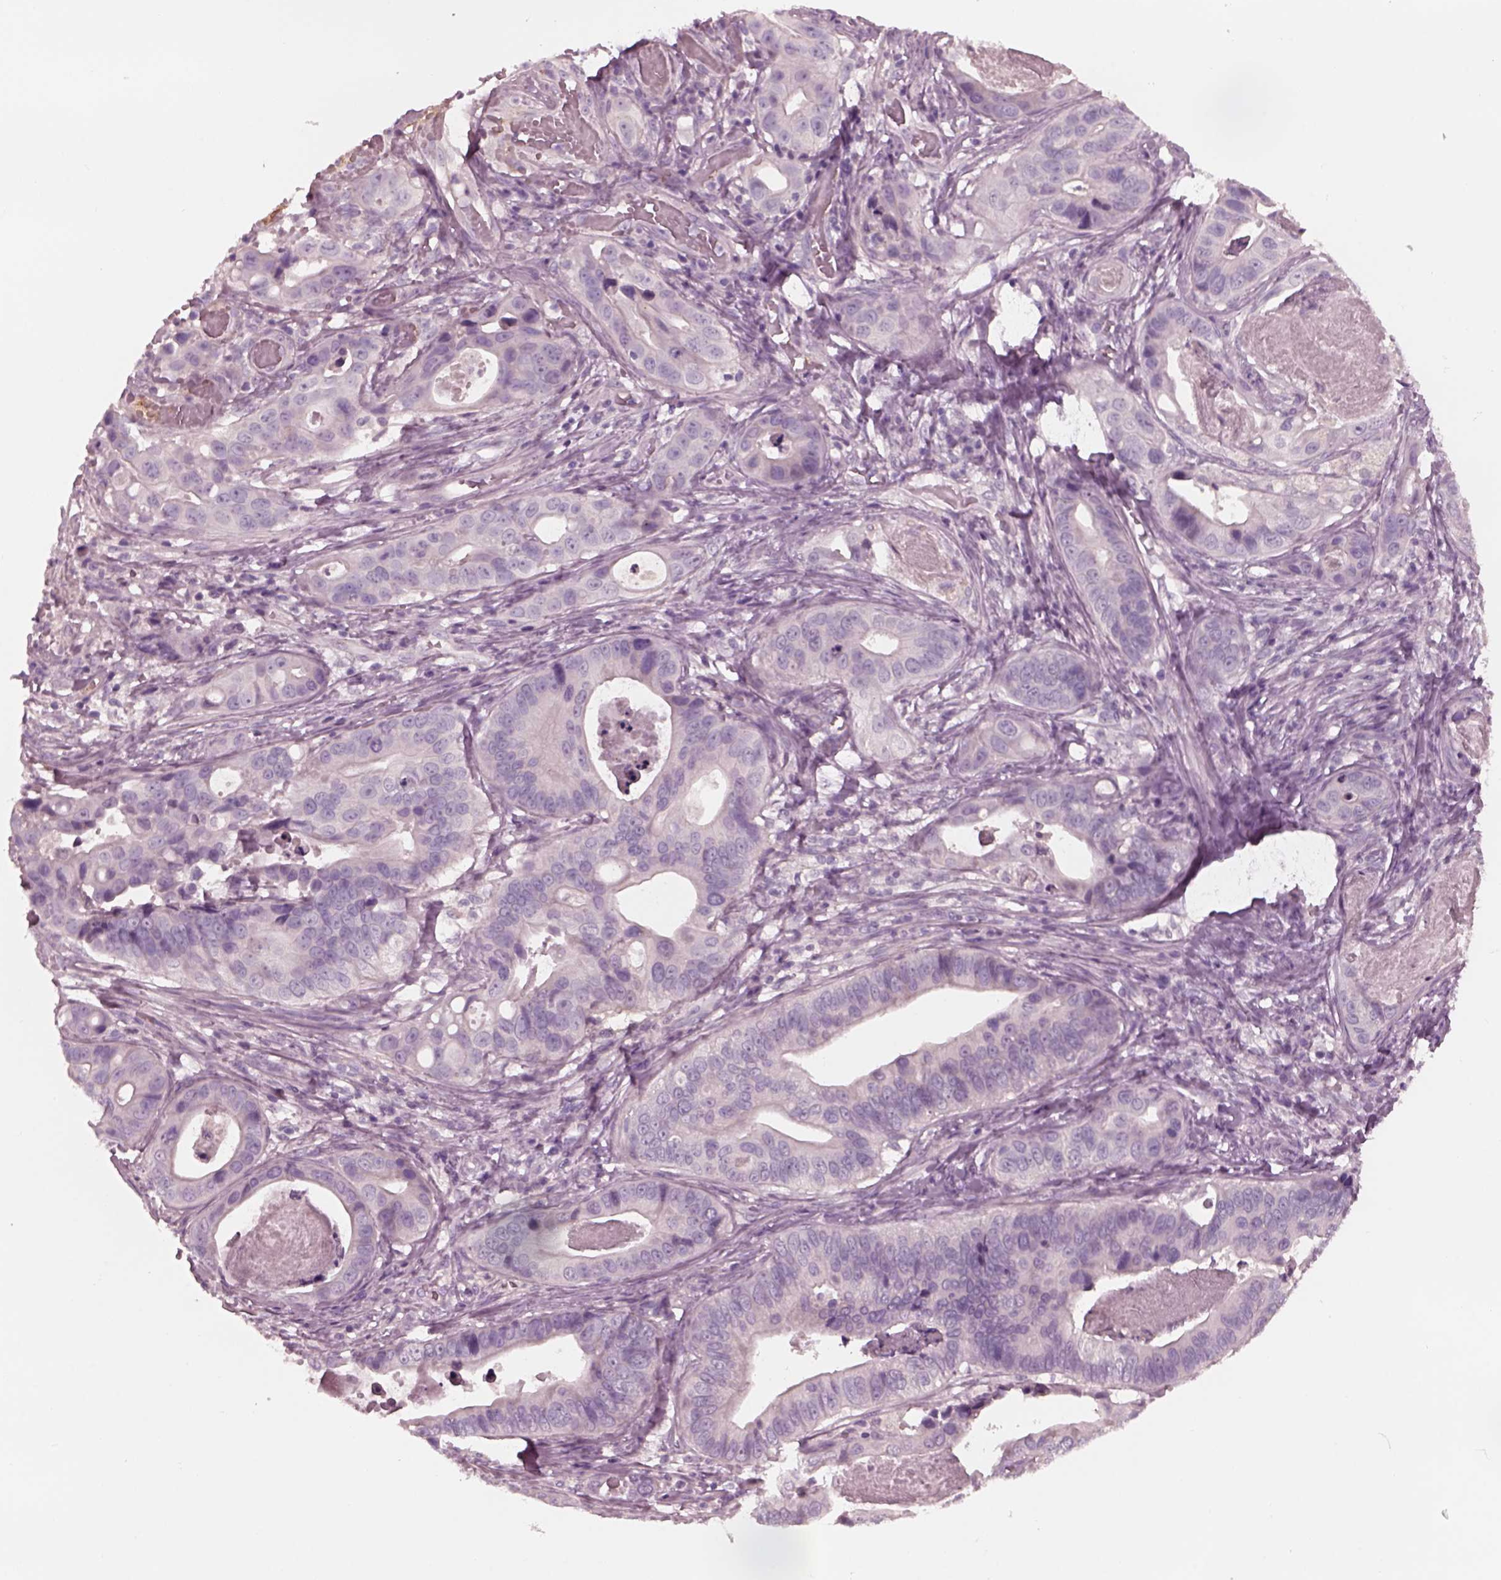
{"staining": {"intensity": "negative", "quantity": "none", "location": "none"}, "tissue": "stomach cancer", "cell_type": "Tumor cells", "image_type": "cancer", "snomed": [{"axis": "morphology", "description": "Adenocarcinoma, NOS"}, {"axis": "topography", "description": "Stomach"}], "caption": "A photomicrograph of human adenocarcinoma (stomach) is negative for staining in tumor cells.", "gene": "YY2", "patient": {"sex": "male", "age": 84}}